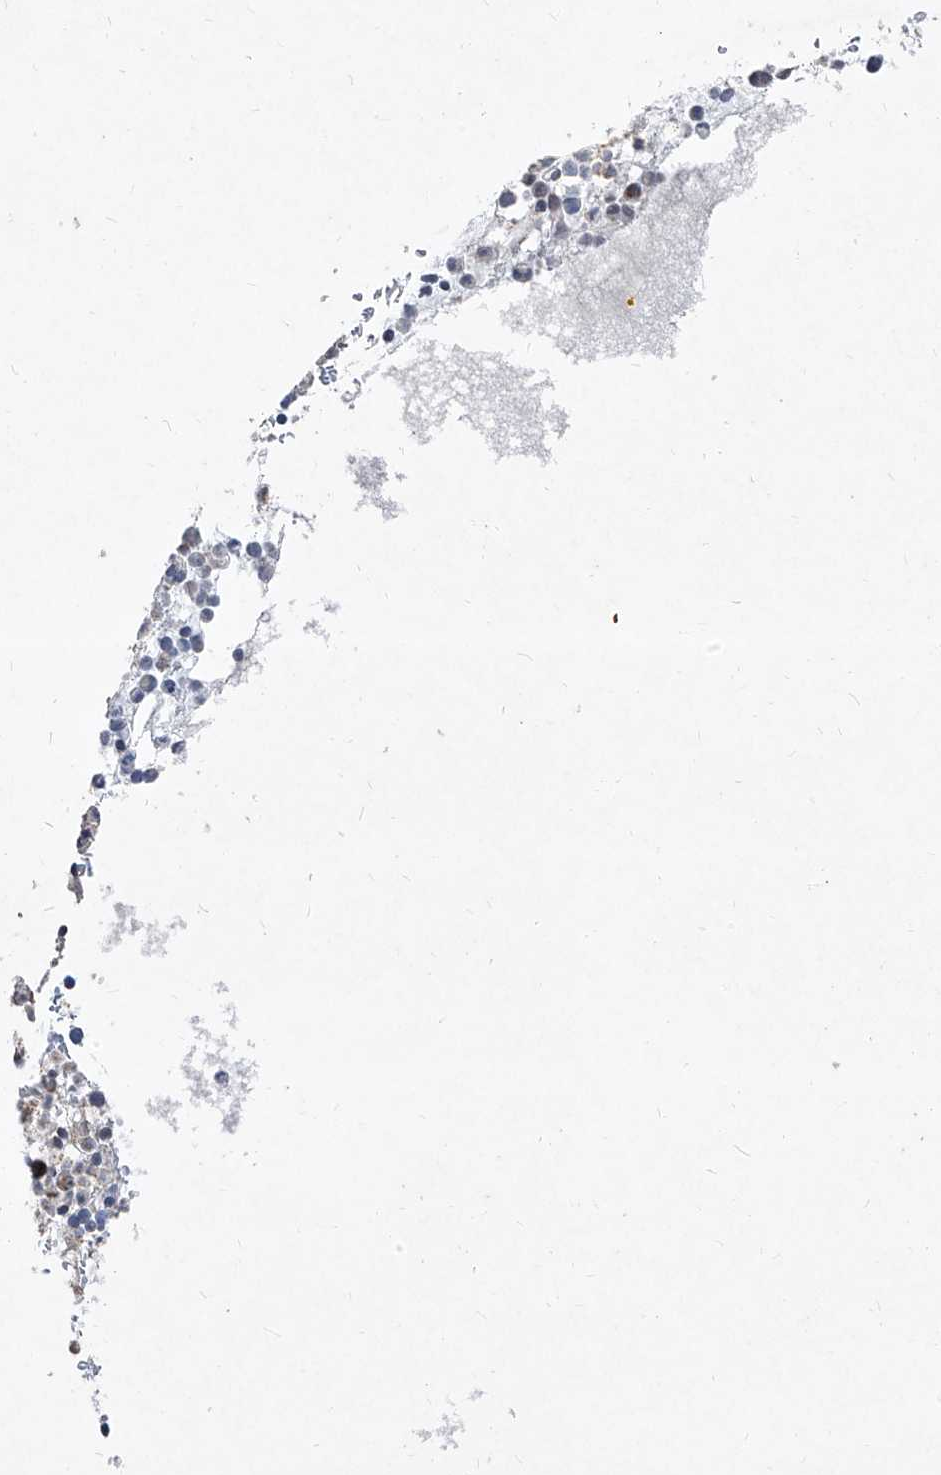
{"staining": {"intensity": "weak", "quantity": "<25%", "location": "cytoplasmic/membranous"}, "tissue": "bone marrow", "cell_type": "Hematopoietic cells", "image_type": "normal", "snomed": [{"axis": "morphology", "description": "Normal tissue, NOS"}, {"axis": "topography", "description": "Bone marrow"}], "caption": "Hematopoietic cells show no significant protein staining in unremarkable bone marrow. The staining was performed using DAB (3,3'-diaminobenzidine) to visualize the protein expression in brown, while the nuclei were stained in blue with hematoxylin (Magnification: 20x).", "gene": "NDUFB3", "patient": {"sex": "female", "age": 78}}